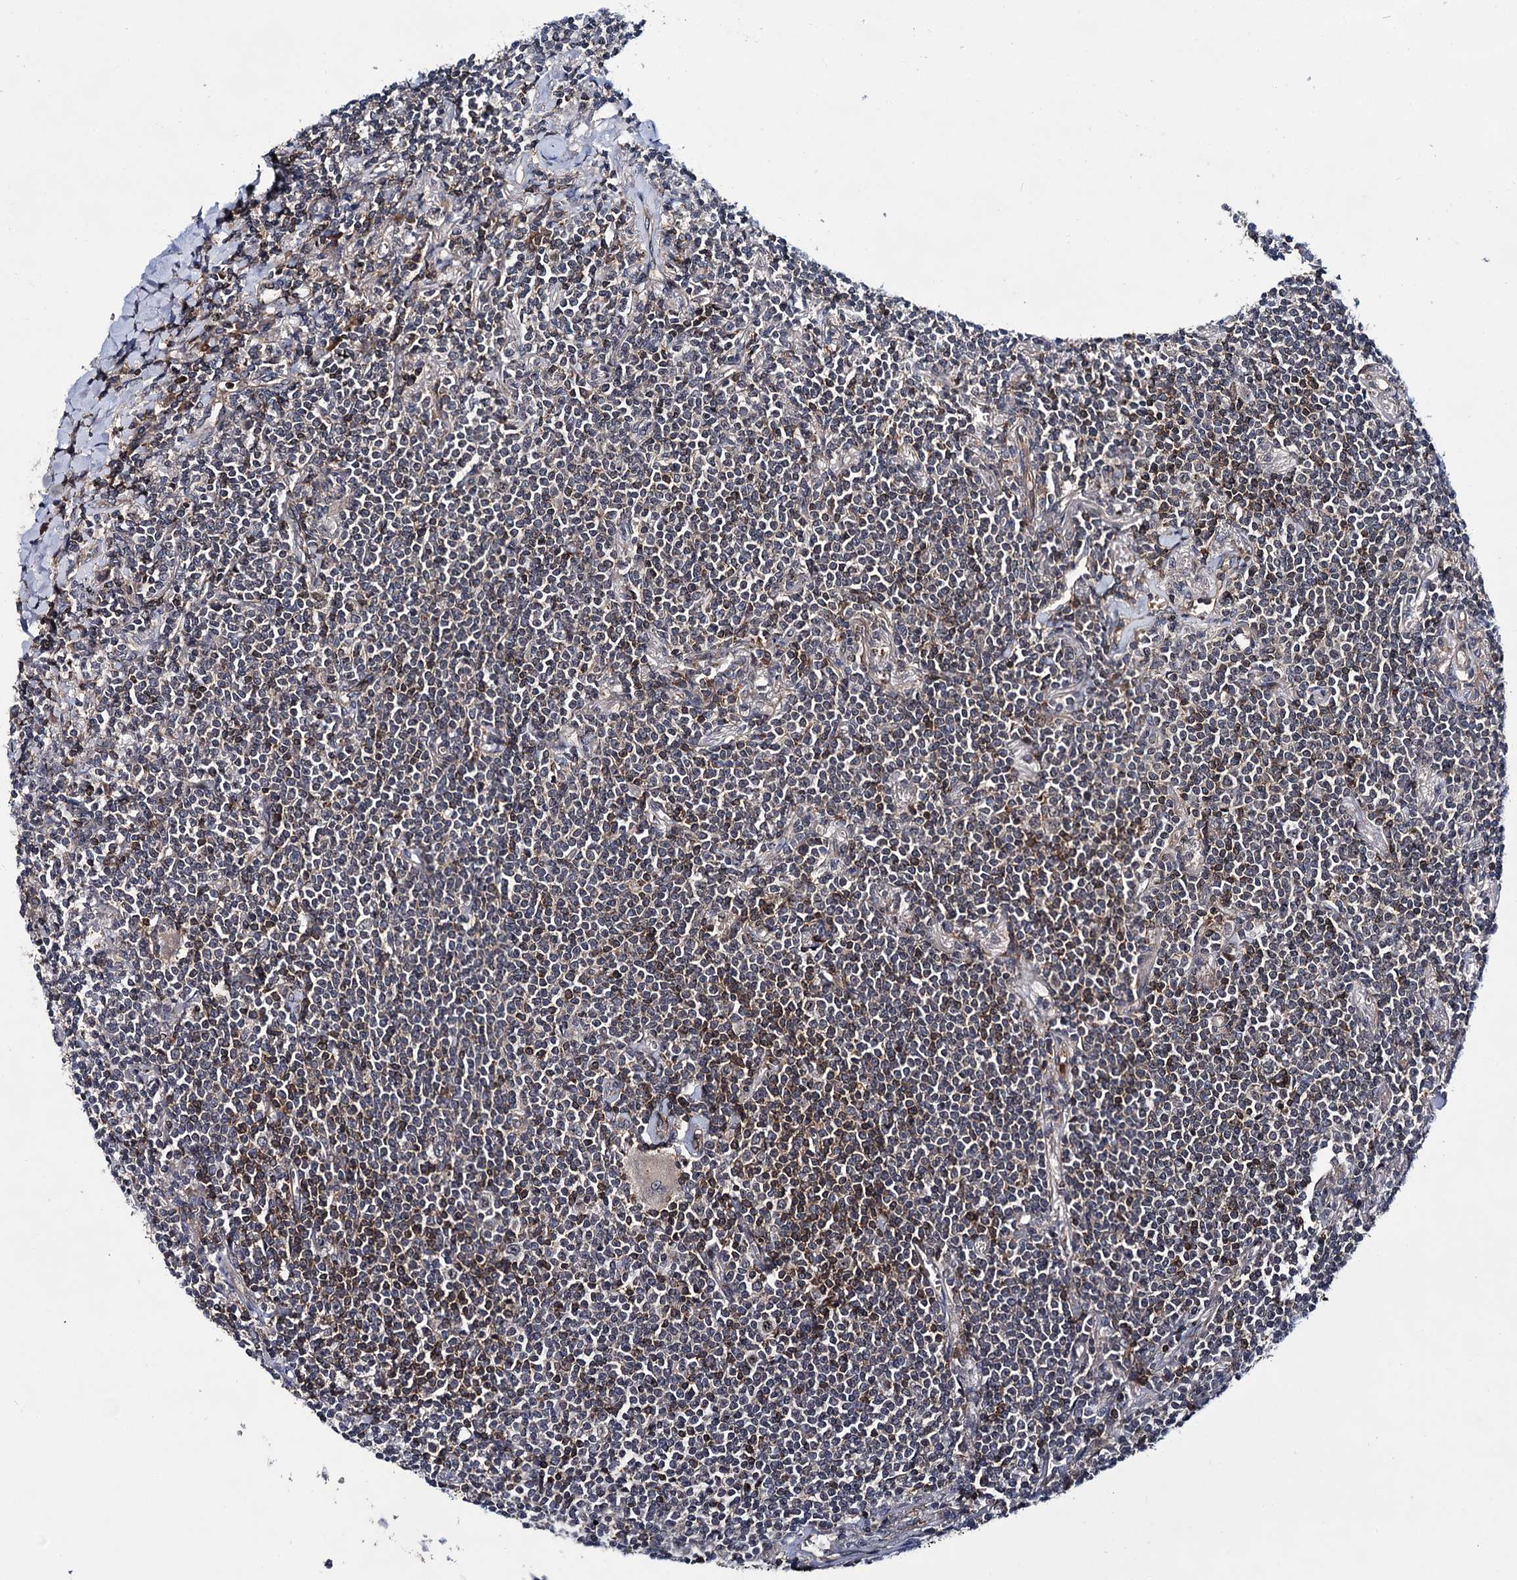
{"staining": {"intensity": "moderate", "quantity": "<25%", "location": "cytoplasmic/membranous"}, "tissue": "lymphoma", "cell_type": "Tumor cells", "image_type": "cancer", "snomed": [{"axis": "morphology", "description": "Malignant lymphoma, non-Hodgkin's type, Low grade"}, {"axis": "topography", "description": "Lung"}], "caption": "Immunohistochemistry (IHC) photomicrograph of neoplastic tissue: human malignant lymphoma, non-Hodgkin's type (low-grade) stained using immunohistochemistry (IHC) shows low levels of moderate protein expression localized specifically in the cytoplasmic/membranous of tumor cells, appearing as a cytoplasmic/membranous brown color.", "gene": "ABLIM1", "patient": {"sex": "female", "age": 71}}